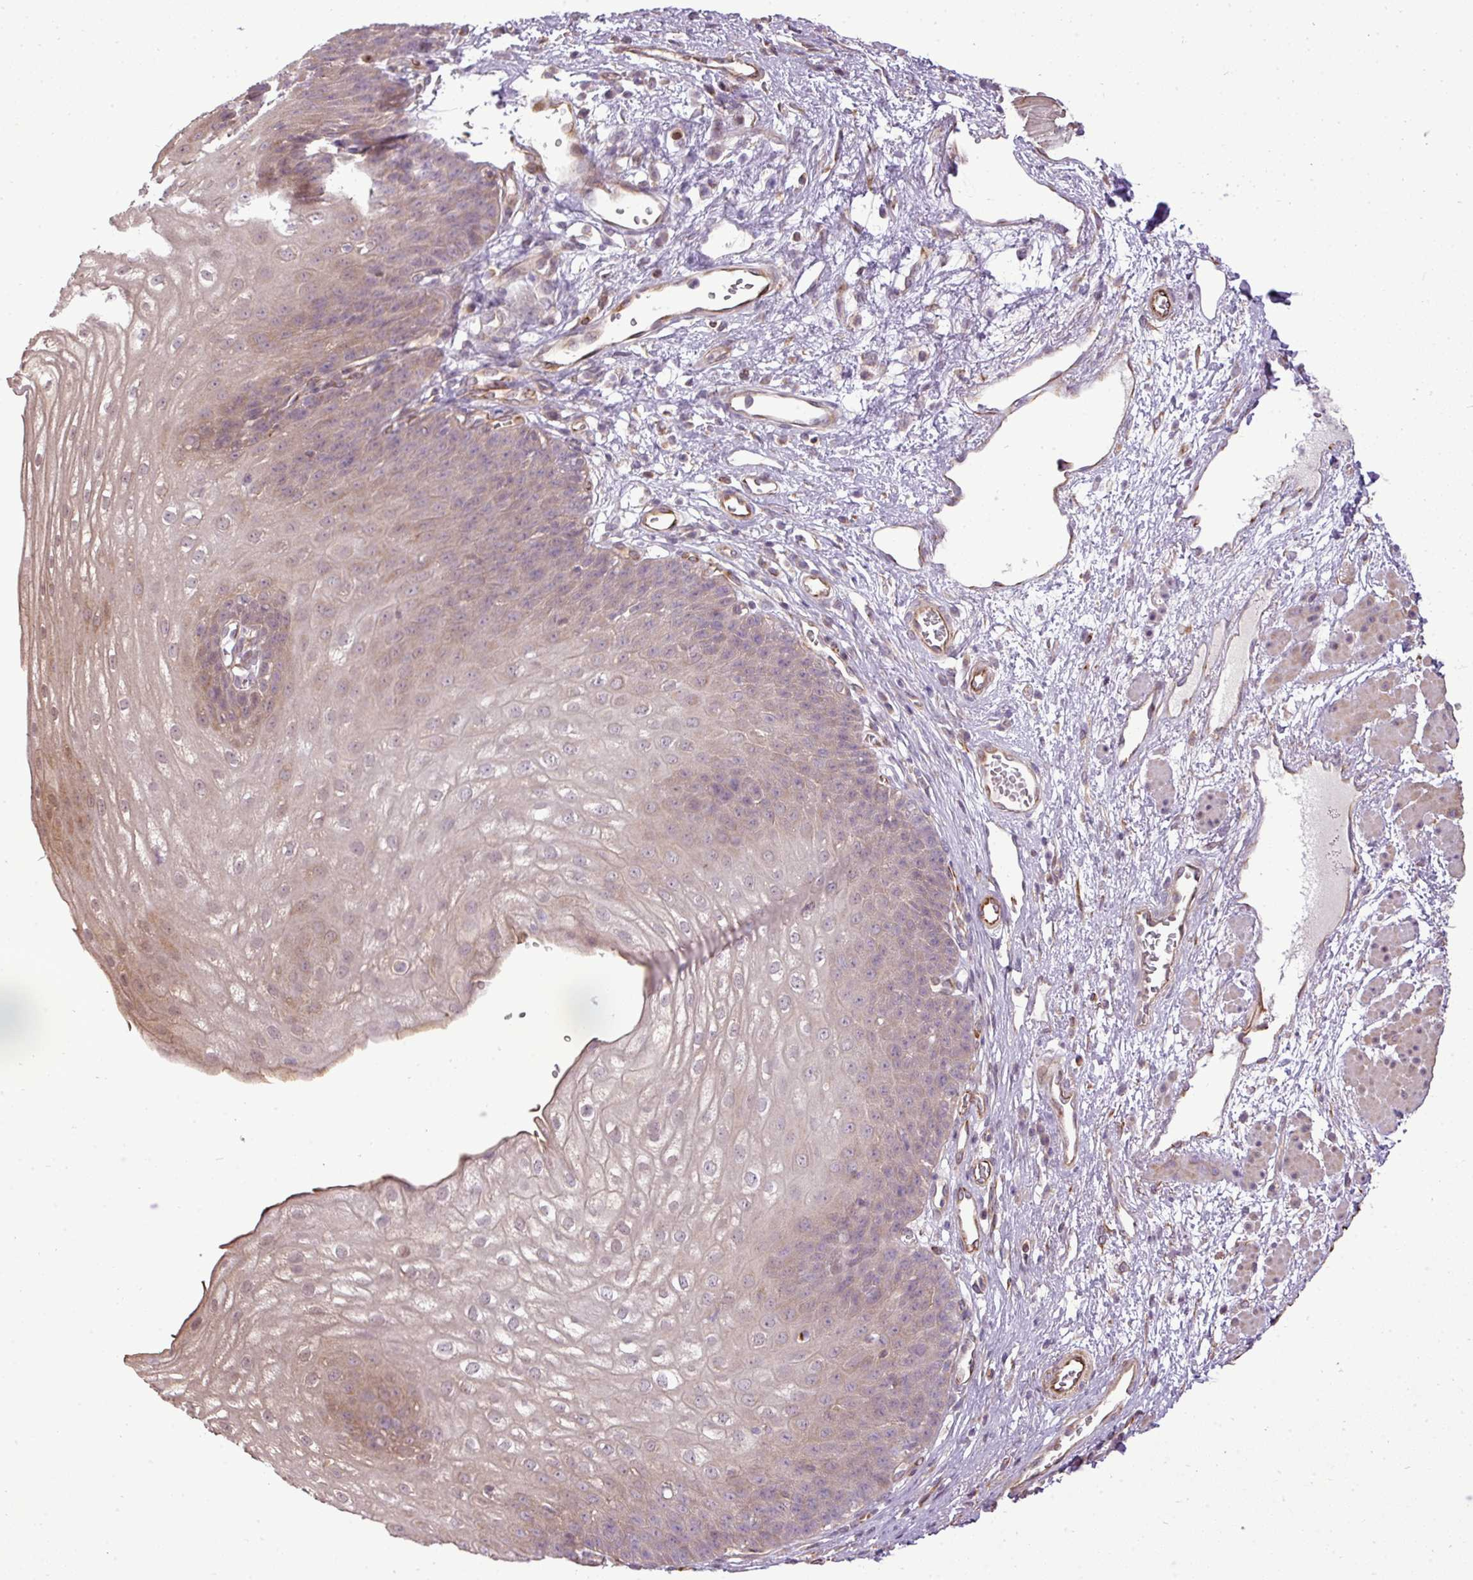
{"staining": {"intensity": "moderate", "quantity": "<25%", "location": "cytoplasmic/membranous"}, "tissue": "esophagus", "cell_type": "Squamous epithelial cells", "image_type": "normal", "snomed": [{"axis": "morphology", "description": "Normal tissue, NOS"}, {"axis": "topography", "description": "Esophagus"}], "caption": "Immunohistochemical staining of unremarkable human esophagus exhibits <25% levels of moderate cytoplasmic/membranous protein staining in about <25% of squamous epithelial cells.", "gene": "PDRG1", "patient": {"sex": "male", "age": 71}}